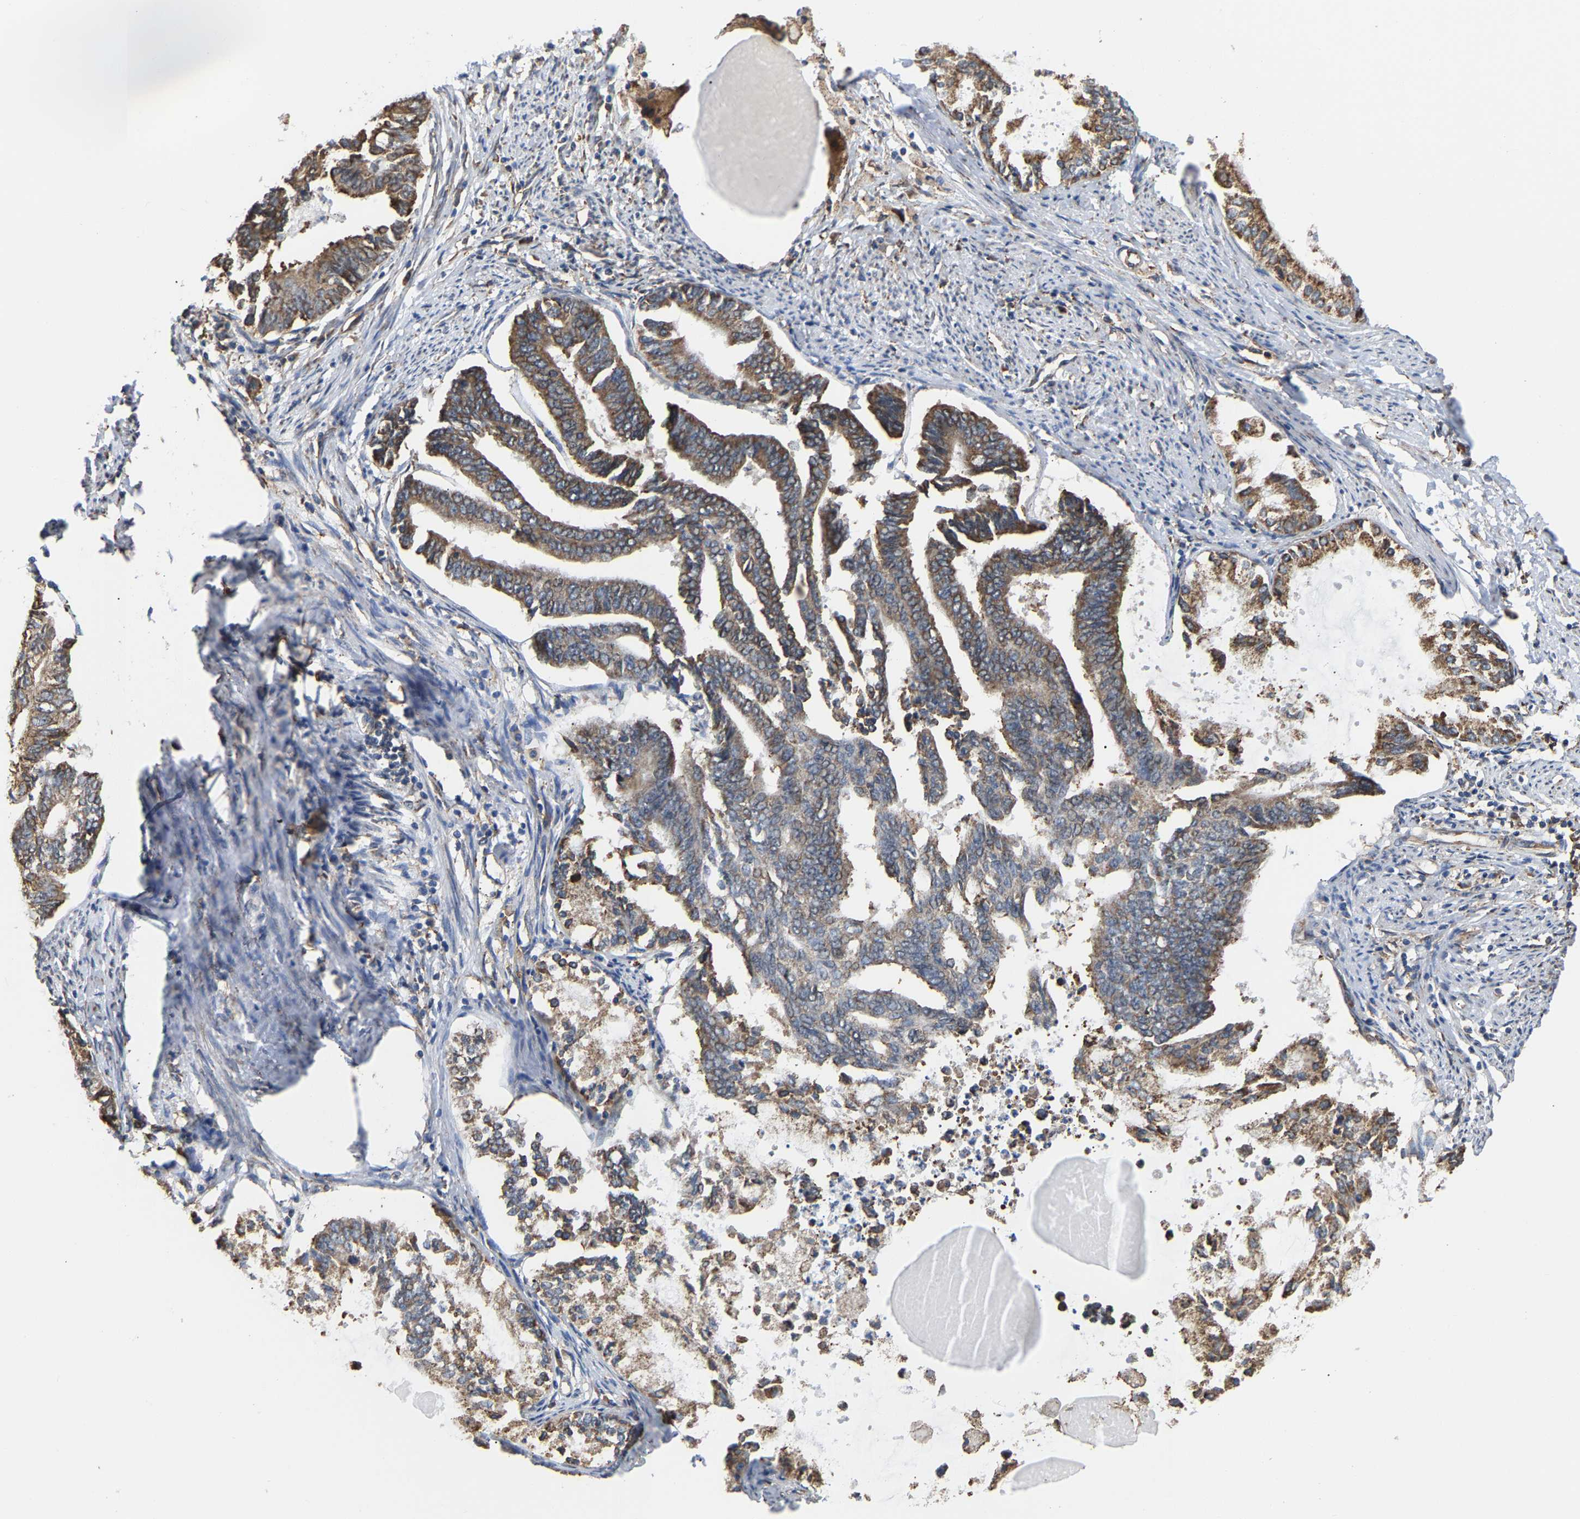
{"staining": {"intensity": "moderate", "quantity": ">75%", "location": "cytoplasmic/membranous"}, "tissue": "endometrial cancer", "cell_type": "Tumor cells", "image_type": "cancer", "snomed": [{"axis": "morphology", "description": "Adenocarcinoma, NOS"}, {"axis": "topography", "description": "Endometrium"}], "caption": "Adenocarcinoma (endometrial) stained for a protein (brown) demonstrates moderate cytoplasmic/membranous positive expression in approximately >75% of tumor cells.", "gene": "ARAP1", "patient": {"sex": "female", "age": 86}}